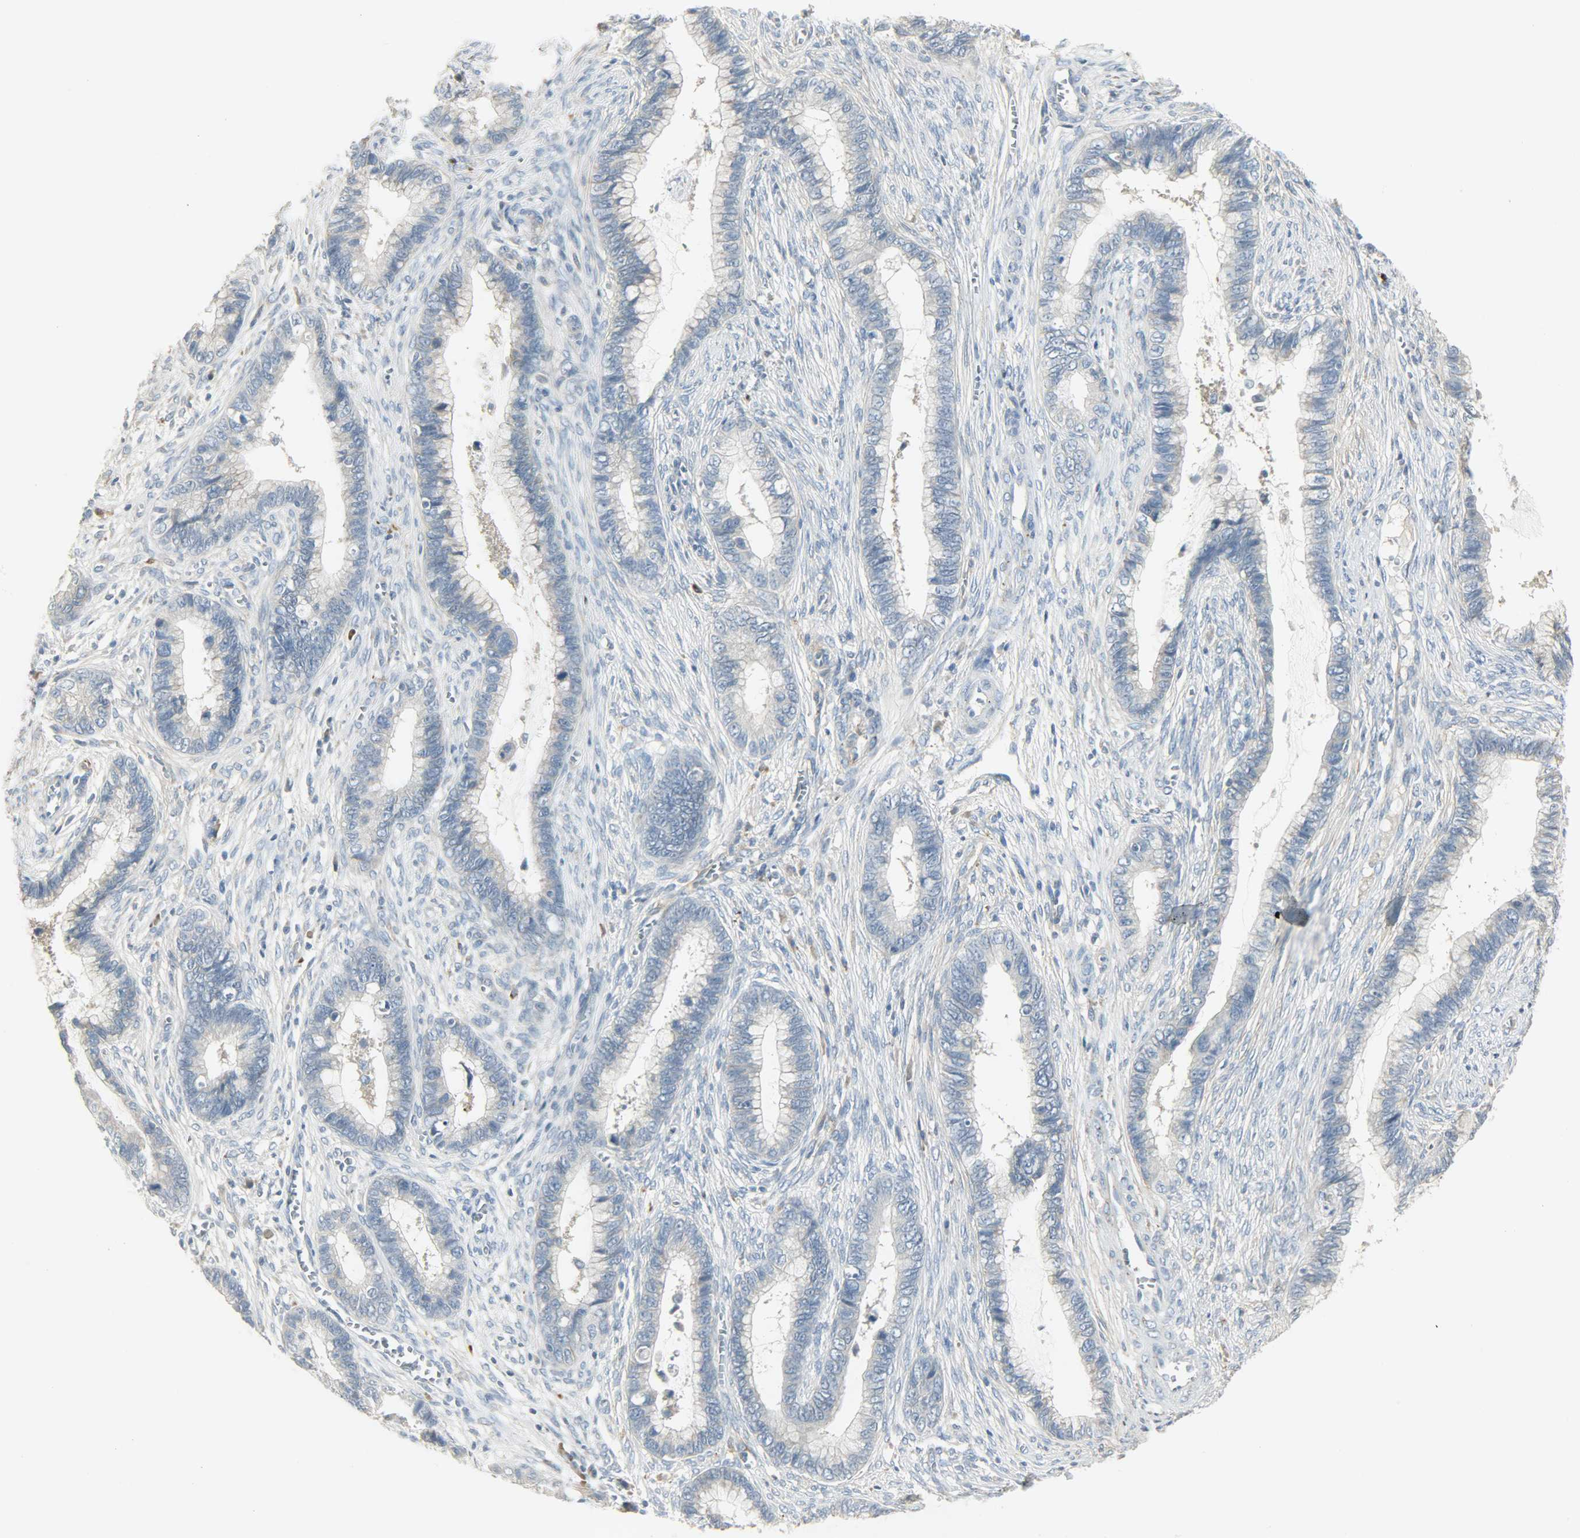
{"staining": {"intensity": "negative", "quantity": "none", "location": "none"}, "tissue": "cervical cancer", "cell_type": "Tumor cells", "image_type": "cancer", "snomed": [{"axis": "morphology", "description": "Adenocarcinoma, NOS"}, {"axis": "topography", "description": "Cervix"}], "caption": "Immunohistochemical staining of human adenocarcinoma (cervical) exhibits no significant expression in tumor cells.", "gene": "ENPEP", "patient": {"sex": "female", "age": 44}}